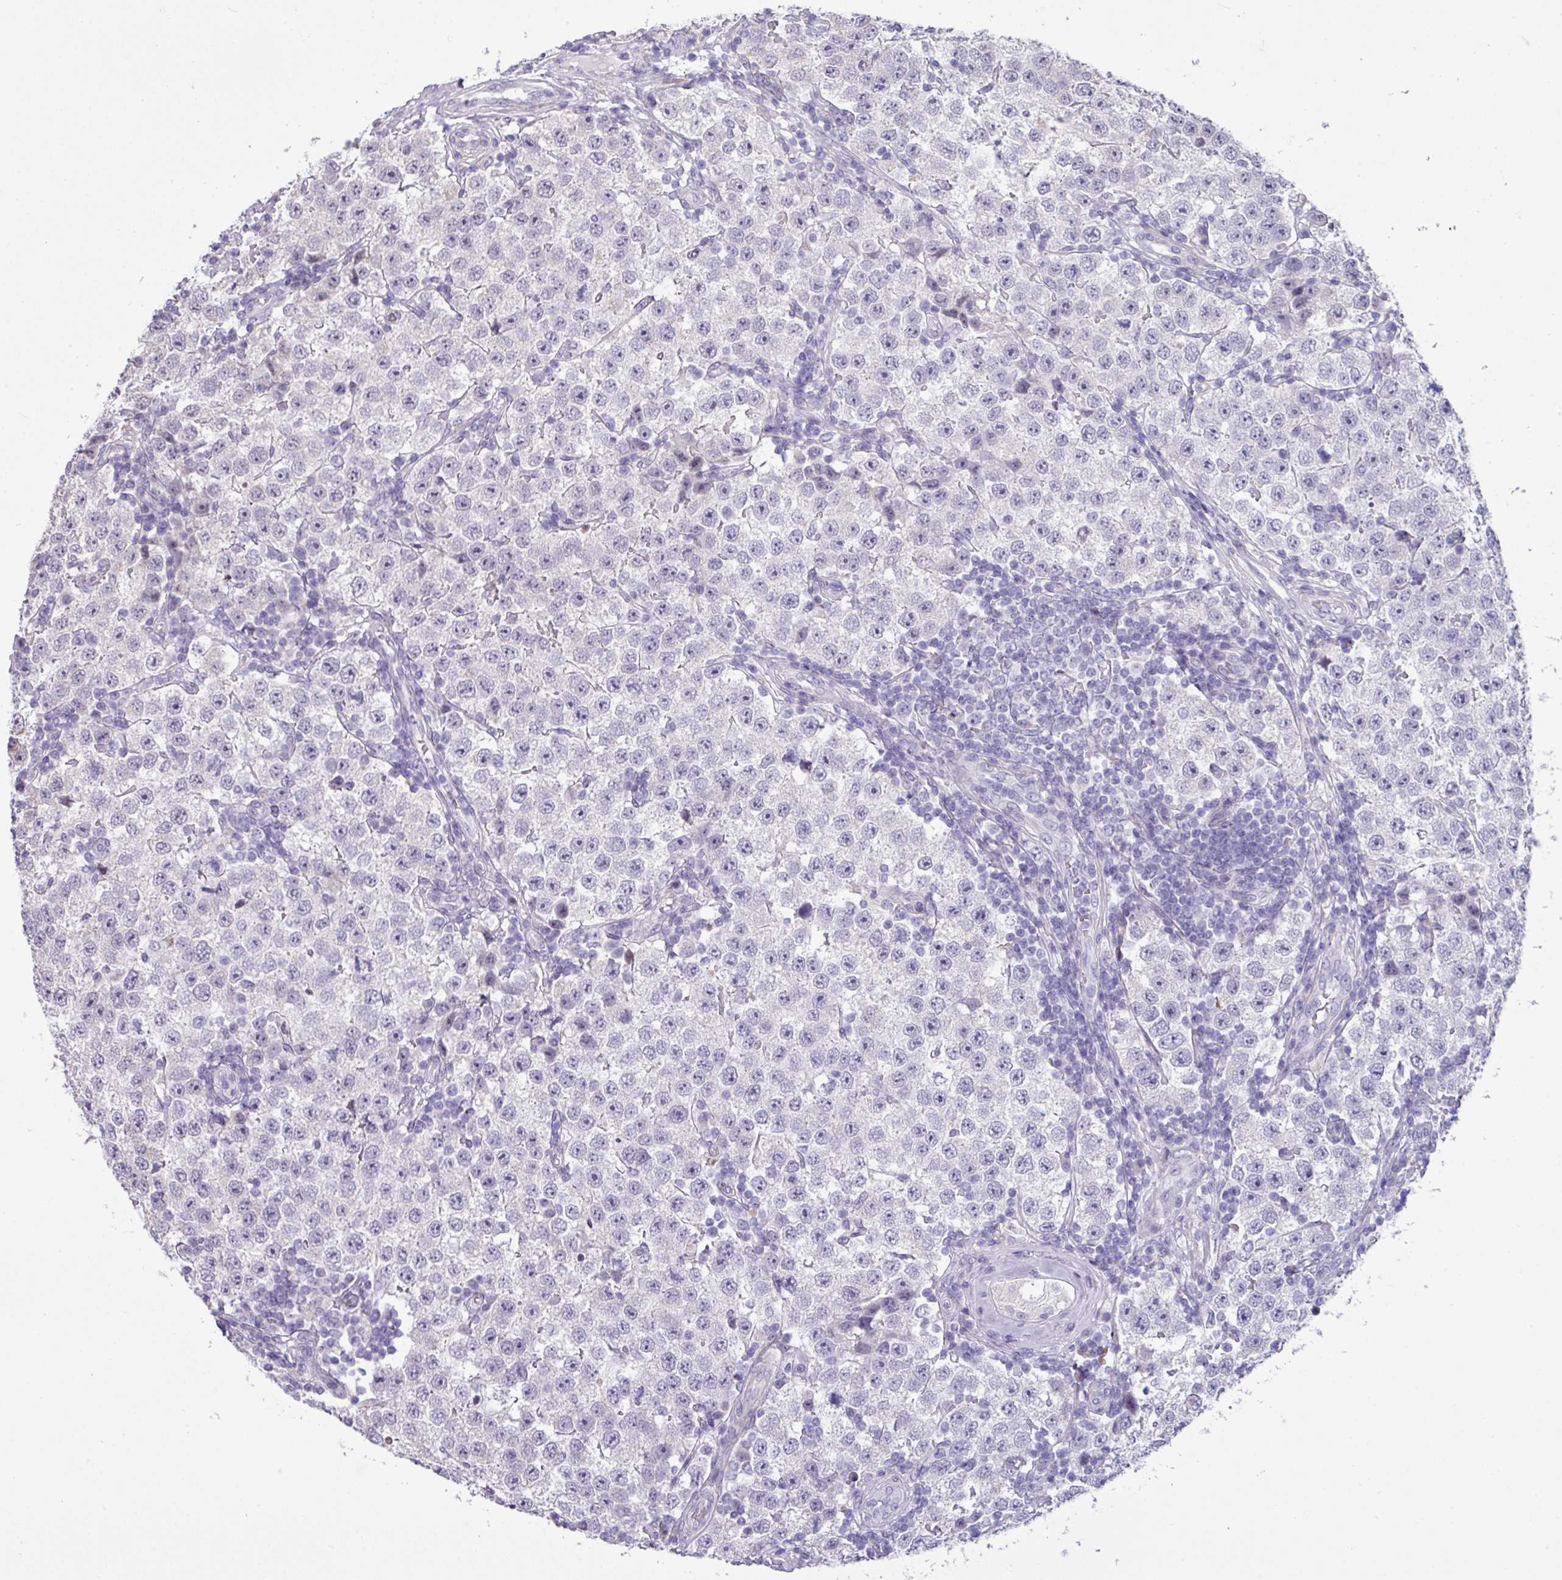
{"staining": {"intensity": "negative", "quantity": "none", "location": "none"}, "tissue": "testis cancer", "cell_type": "Tumor cells", "image_type": "cancer", "snomed": [{"axis": "morphology", "description": "Seminoma, NOS"}, {"axis": "topography", "description": "Testis"}], "caption": "The immunohistochemistry (IHC) histopathology image has no significant staining in tumor cells of testis seminoma tissue.", "gene": "IRGC", "patient": {"sex": "male", "age": 34}}